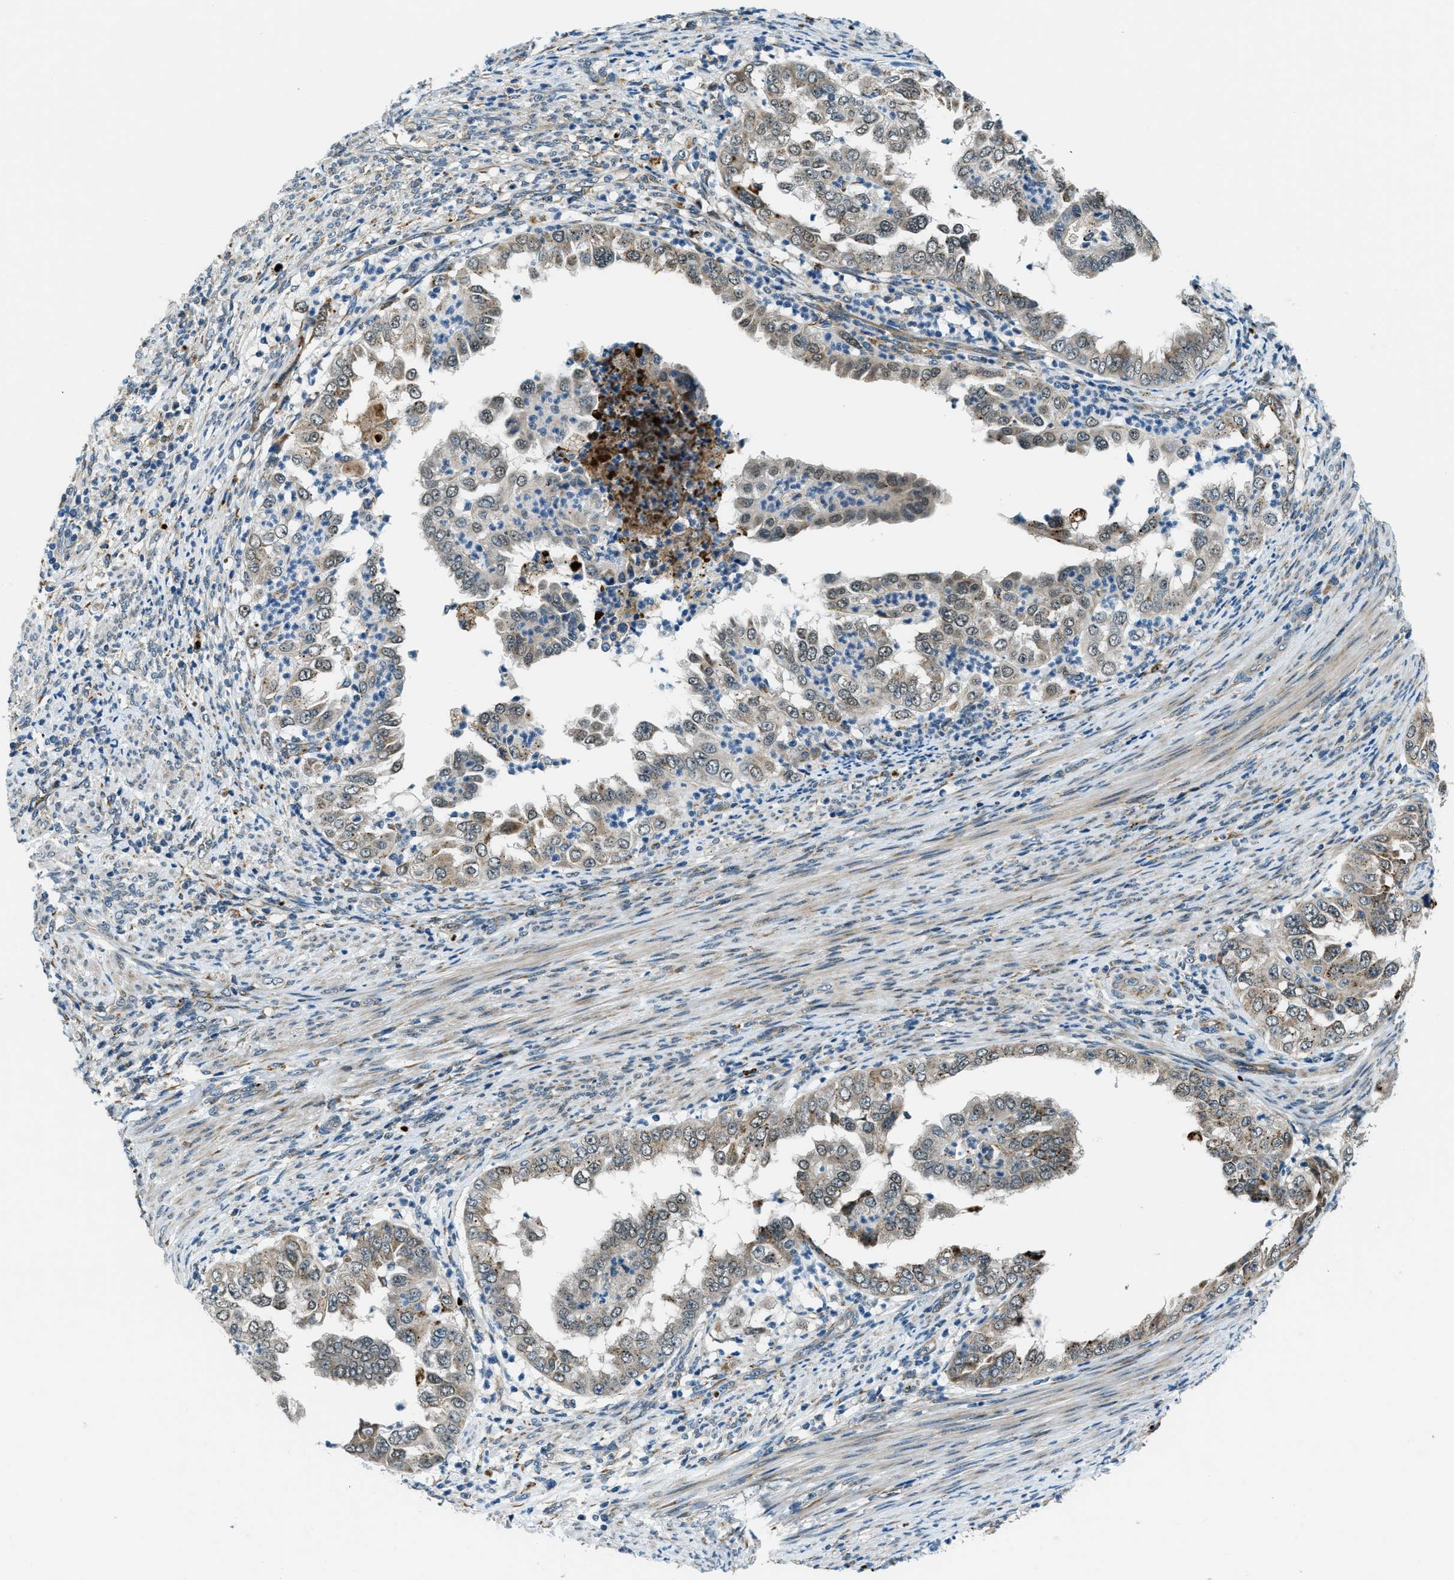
{"staining": {"intensity": "weak", "quantity": "25%-75%", "location": "nuclear"}, "tissue": "endometrial cancer", "cell_type": "Tumor cells", "image_type": "cancer", "snomed": [{"axis": "morphology", "description": "Adenocarcinoma, NOS"}, {"axis": "topography", "description": "Endometrium"}], "caption": "DAB immunohistochemical staining of endometrial cancer (adenocarcinoma) exhibits weak nuclear protein positivity in about 25%-75% of tumor cells.", "gene": "GINM1", "patient": {"sex": "female", "age": 85}}